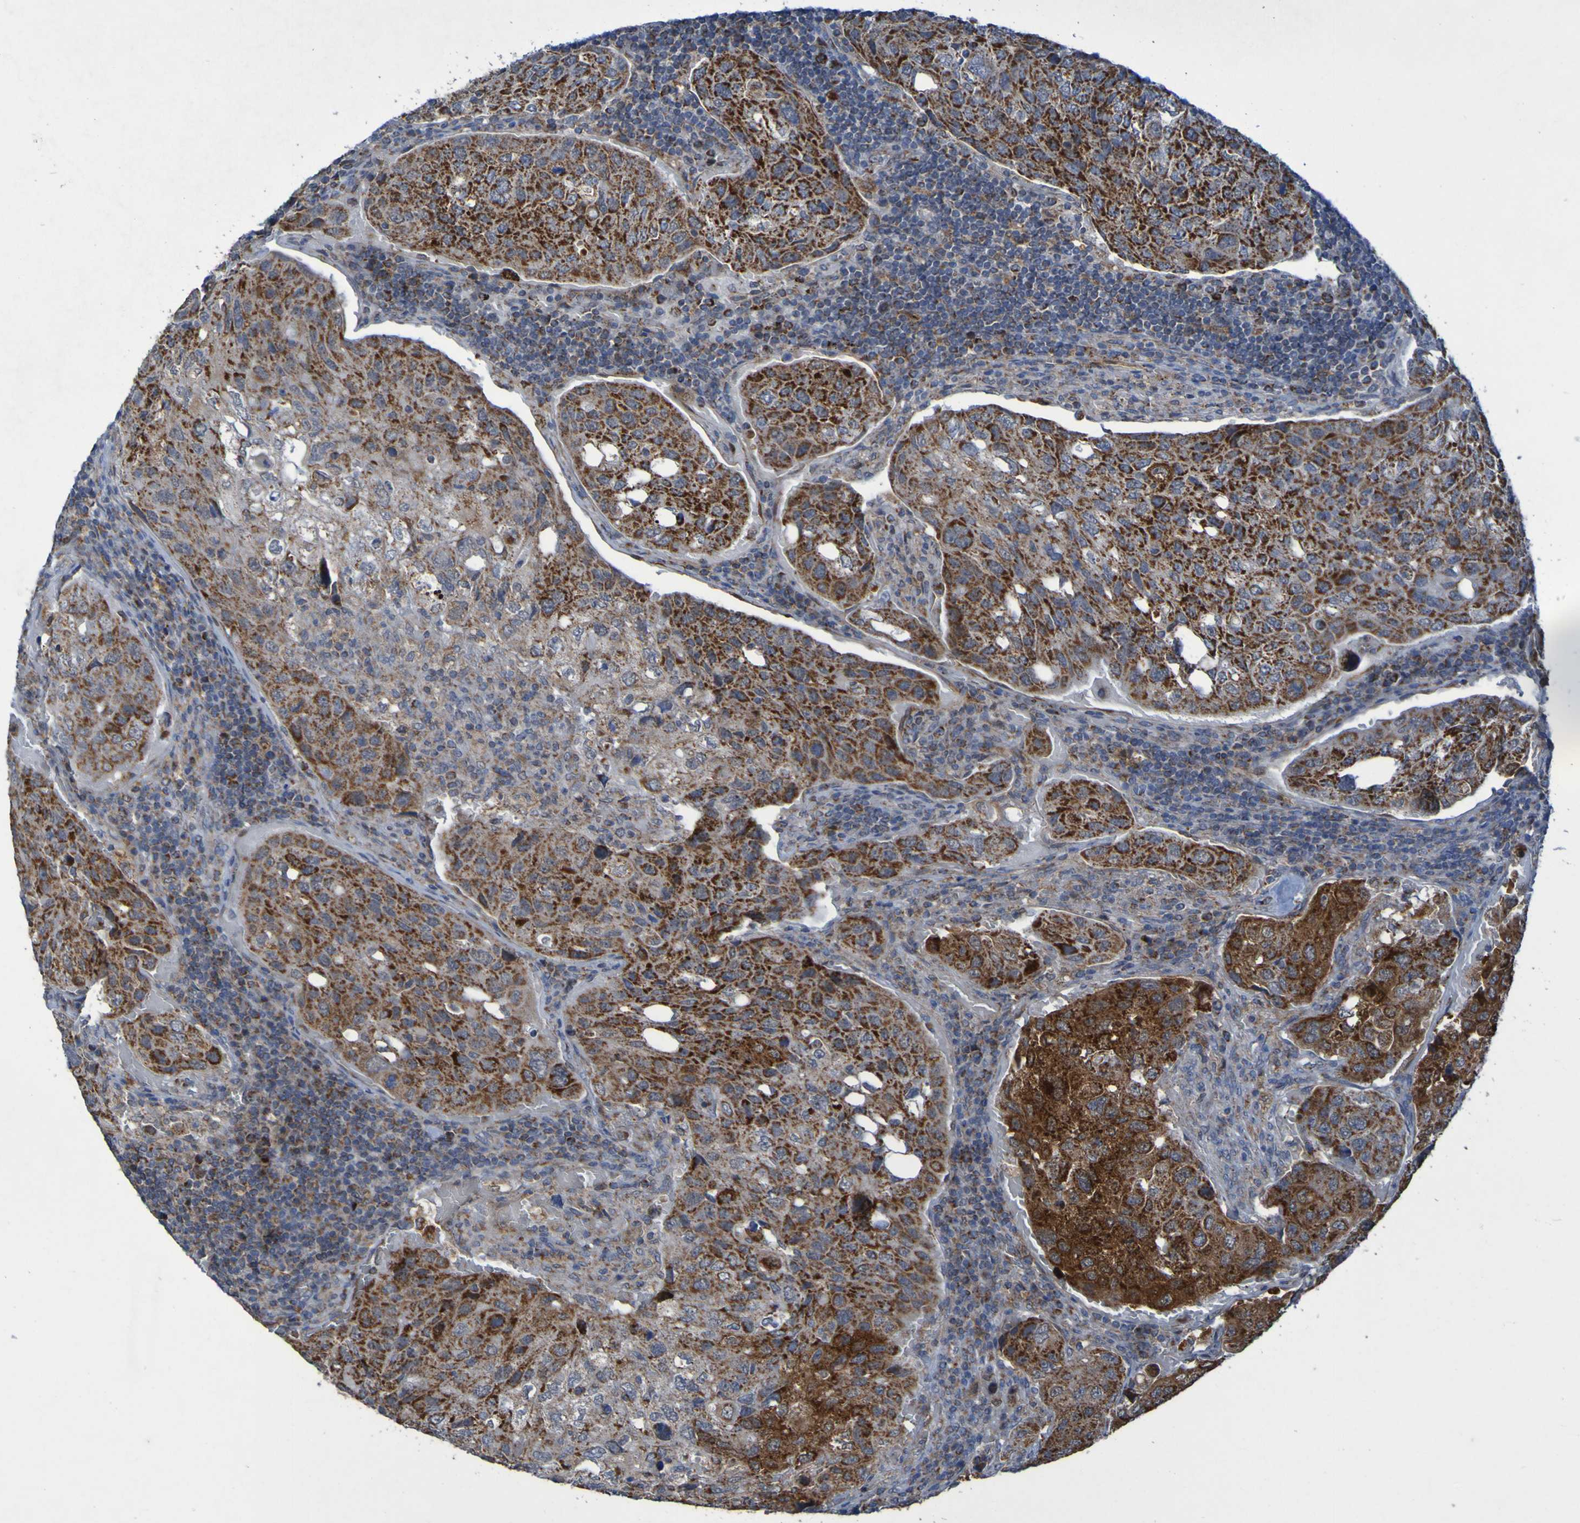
{"staining": {"intensity": "strong", "quantity": "25%-75%", "location": "cytoplasmic/membranous"}, "tissue": "urothelial cancer", "cell_type": "Tumor cells", "image_type": "cancer", "snomed": [{"axis": "morphology", "description": "Urothelial carcinoma, High grade"}, {"axis": "topography", "description": "Lymph node"}, {"axis": "topography", "description": "Urinary bladder"}], "caption": "Strong cytoplasmic/membranous positivity for a protein is present in about 25%-75% of tumor cells of urothelial cancer using immunohistochemistry (IHC).", "gene": "CCDC51", "patient": {"sex": "male", "age": 51}}